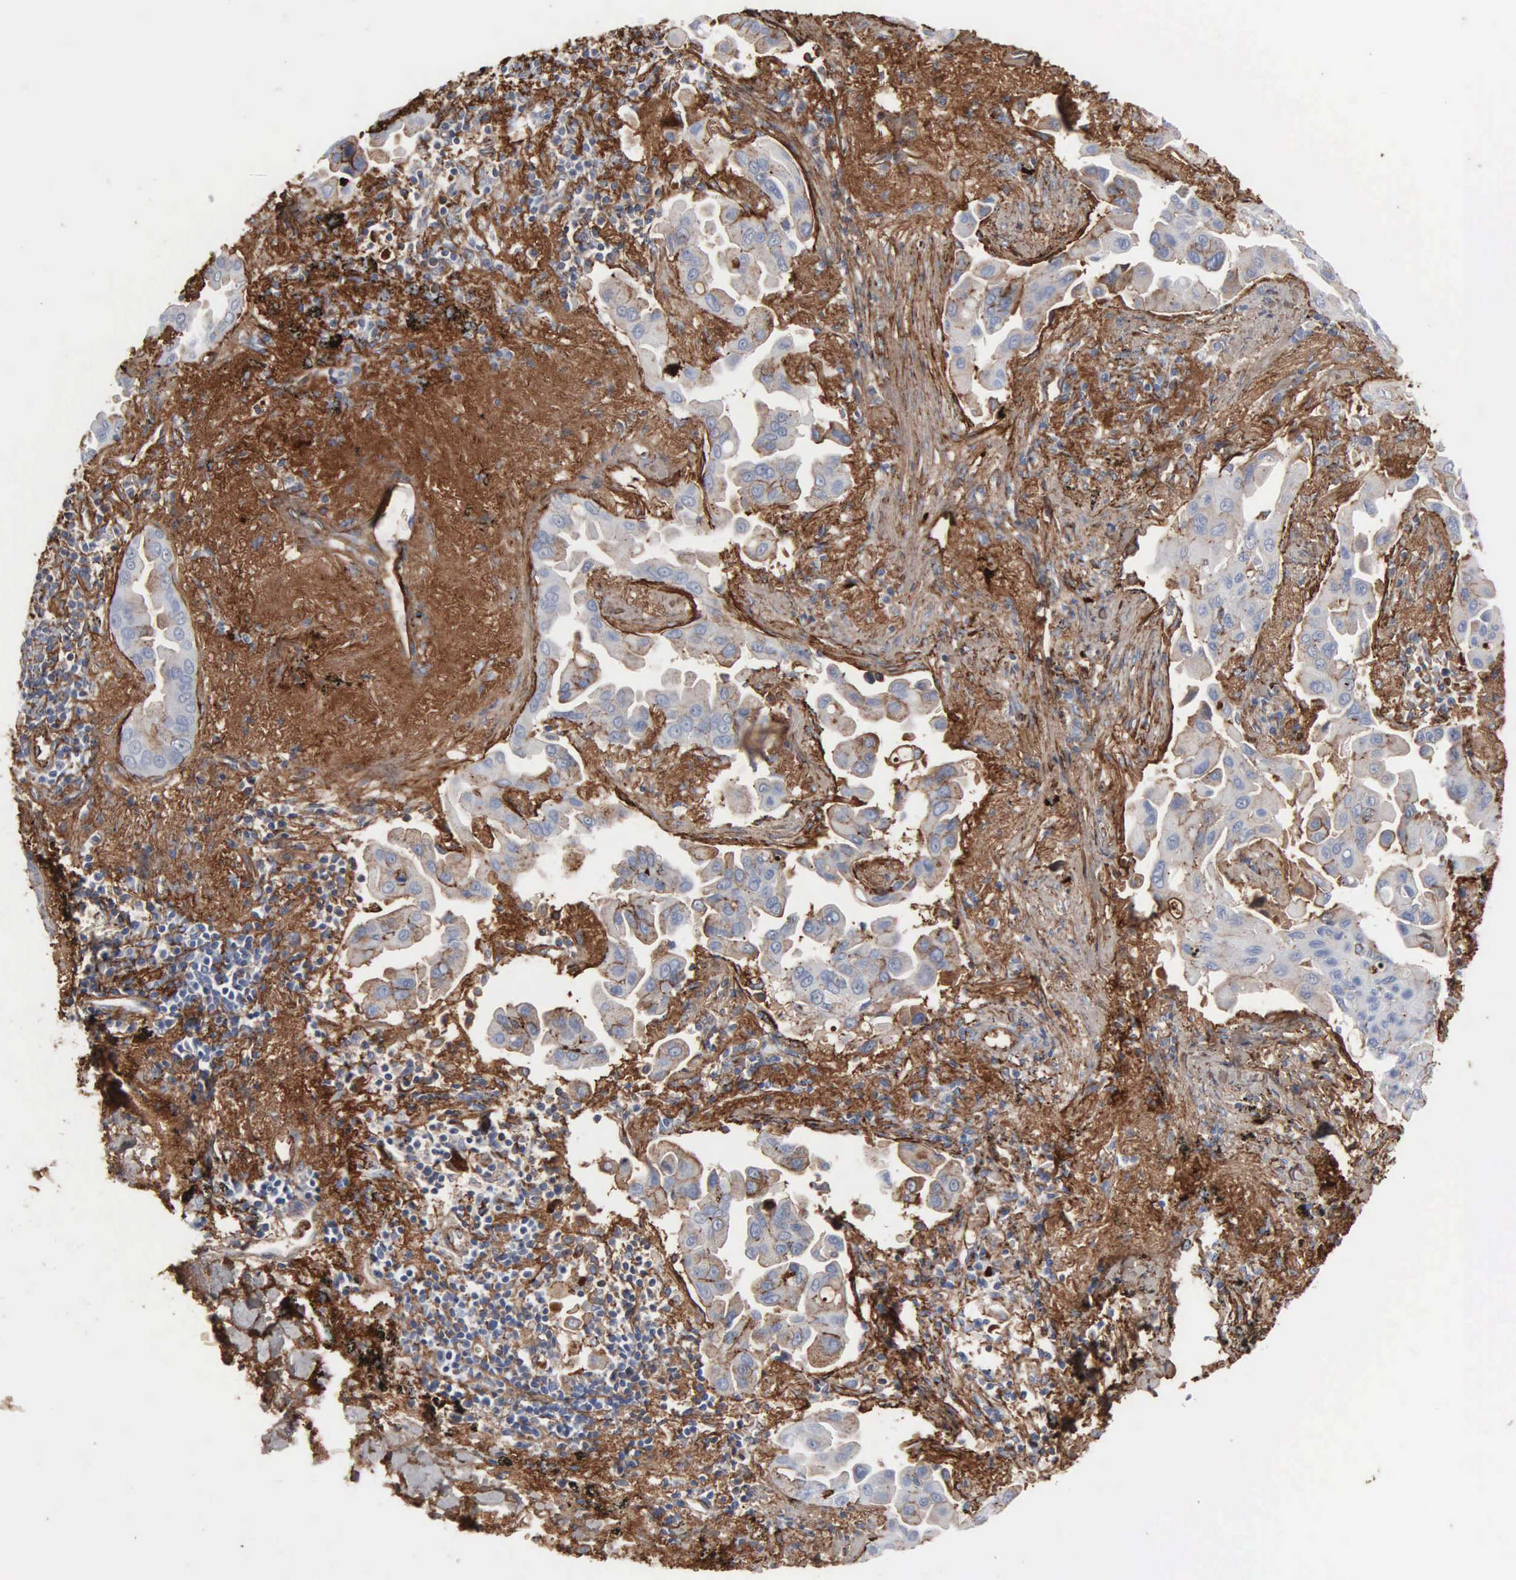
{"staining": {"intensity": "weak", "quantity": "25%-75%", "location": "cytoplasmic/membranous"}, "tissue": "lung cancer", "cell_type": "Tumor cells", "image_type": "cancer", "snomed": [{"axis": "morphology", "description": "Adenocarcinoma, NOS"}, {"axis": "topography", "description": "Lung"}], "caption": "High-magnification brightfield microscopy of lung cancer (adenocarcinoma) stained with DAB (3,3'-diaminobenzidine) (brown) and counterstained with hematoxylin (blue). tumor cells exhibit weak cytoplasmic/membranous expression is identified in approximately25%-75% of cells.", "gene": "FN1", "patient": {"sex": "male", "age": 68}}